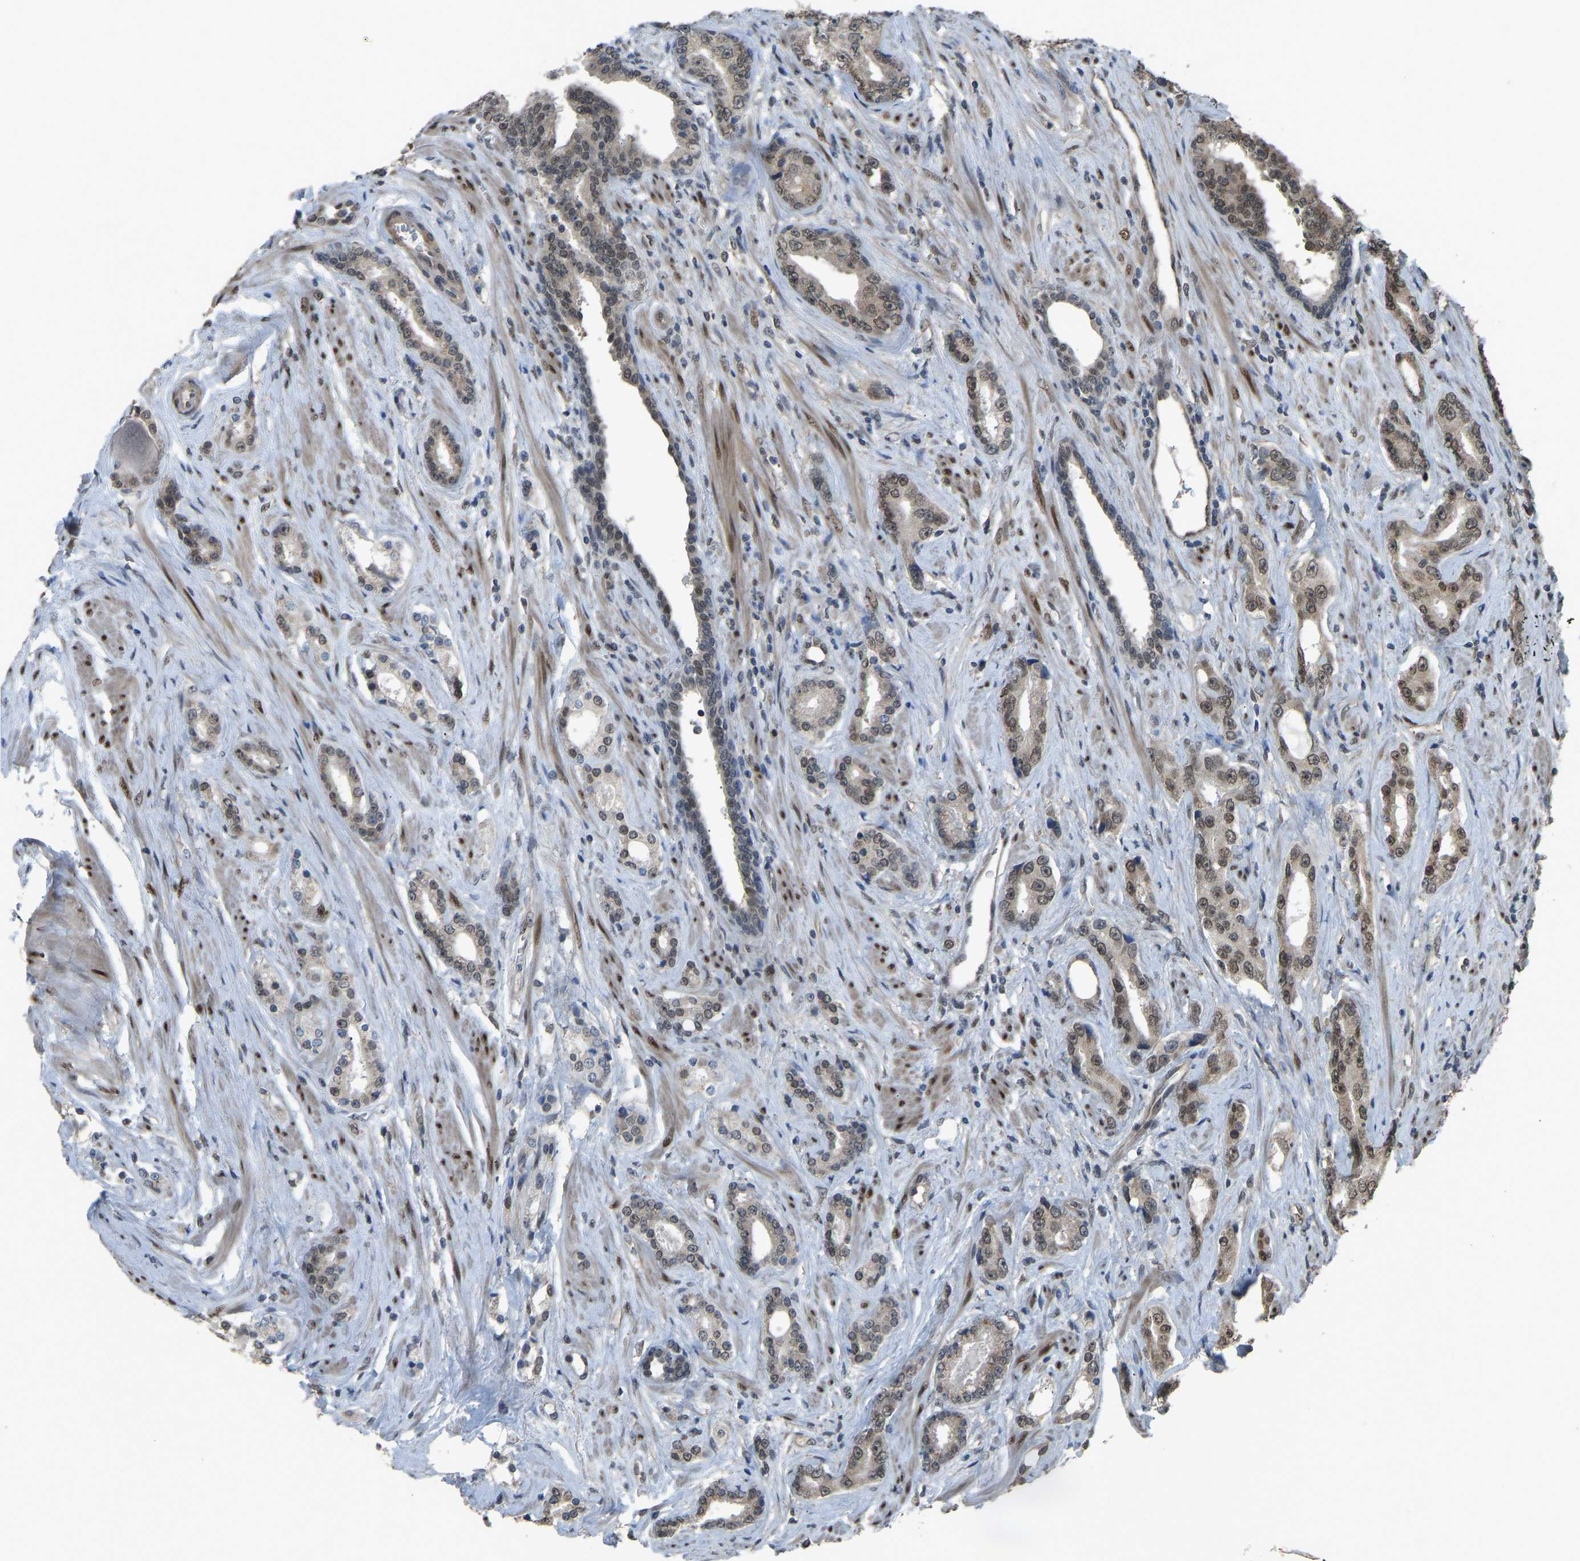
{"staining": {"intensity": "weak", "quantity": "25%-75%", "location": "cytoplasmic/membranous,nuclear"}, "tissue": "prostate cancer", "cell_type": "Tumor cells", "image_type": "cancer", "snomed": [{"axis": "morphology", "description": "Adenocarcinoma, High grade"}, {"axis": "topography", "description": "Prostate"}], "caption": "Protein staining demonstrates weak cytoplasmic/membranous and nuclear staining in about 25%-75% of tumor cells in prostate cancer. The protein is stained brown, and the nuclei are stained in blue (DAB IHC with brightfield microscopy, high magnification).", "gene": "KPNA6", "patient": {"sex": "male", "age": 71}}